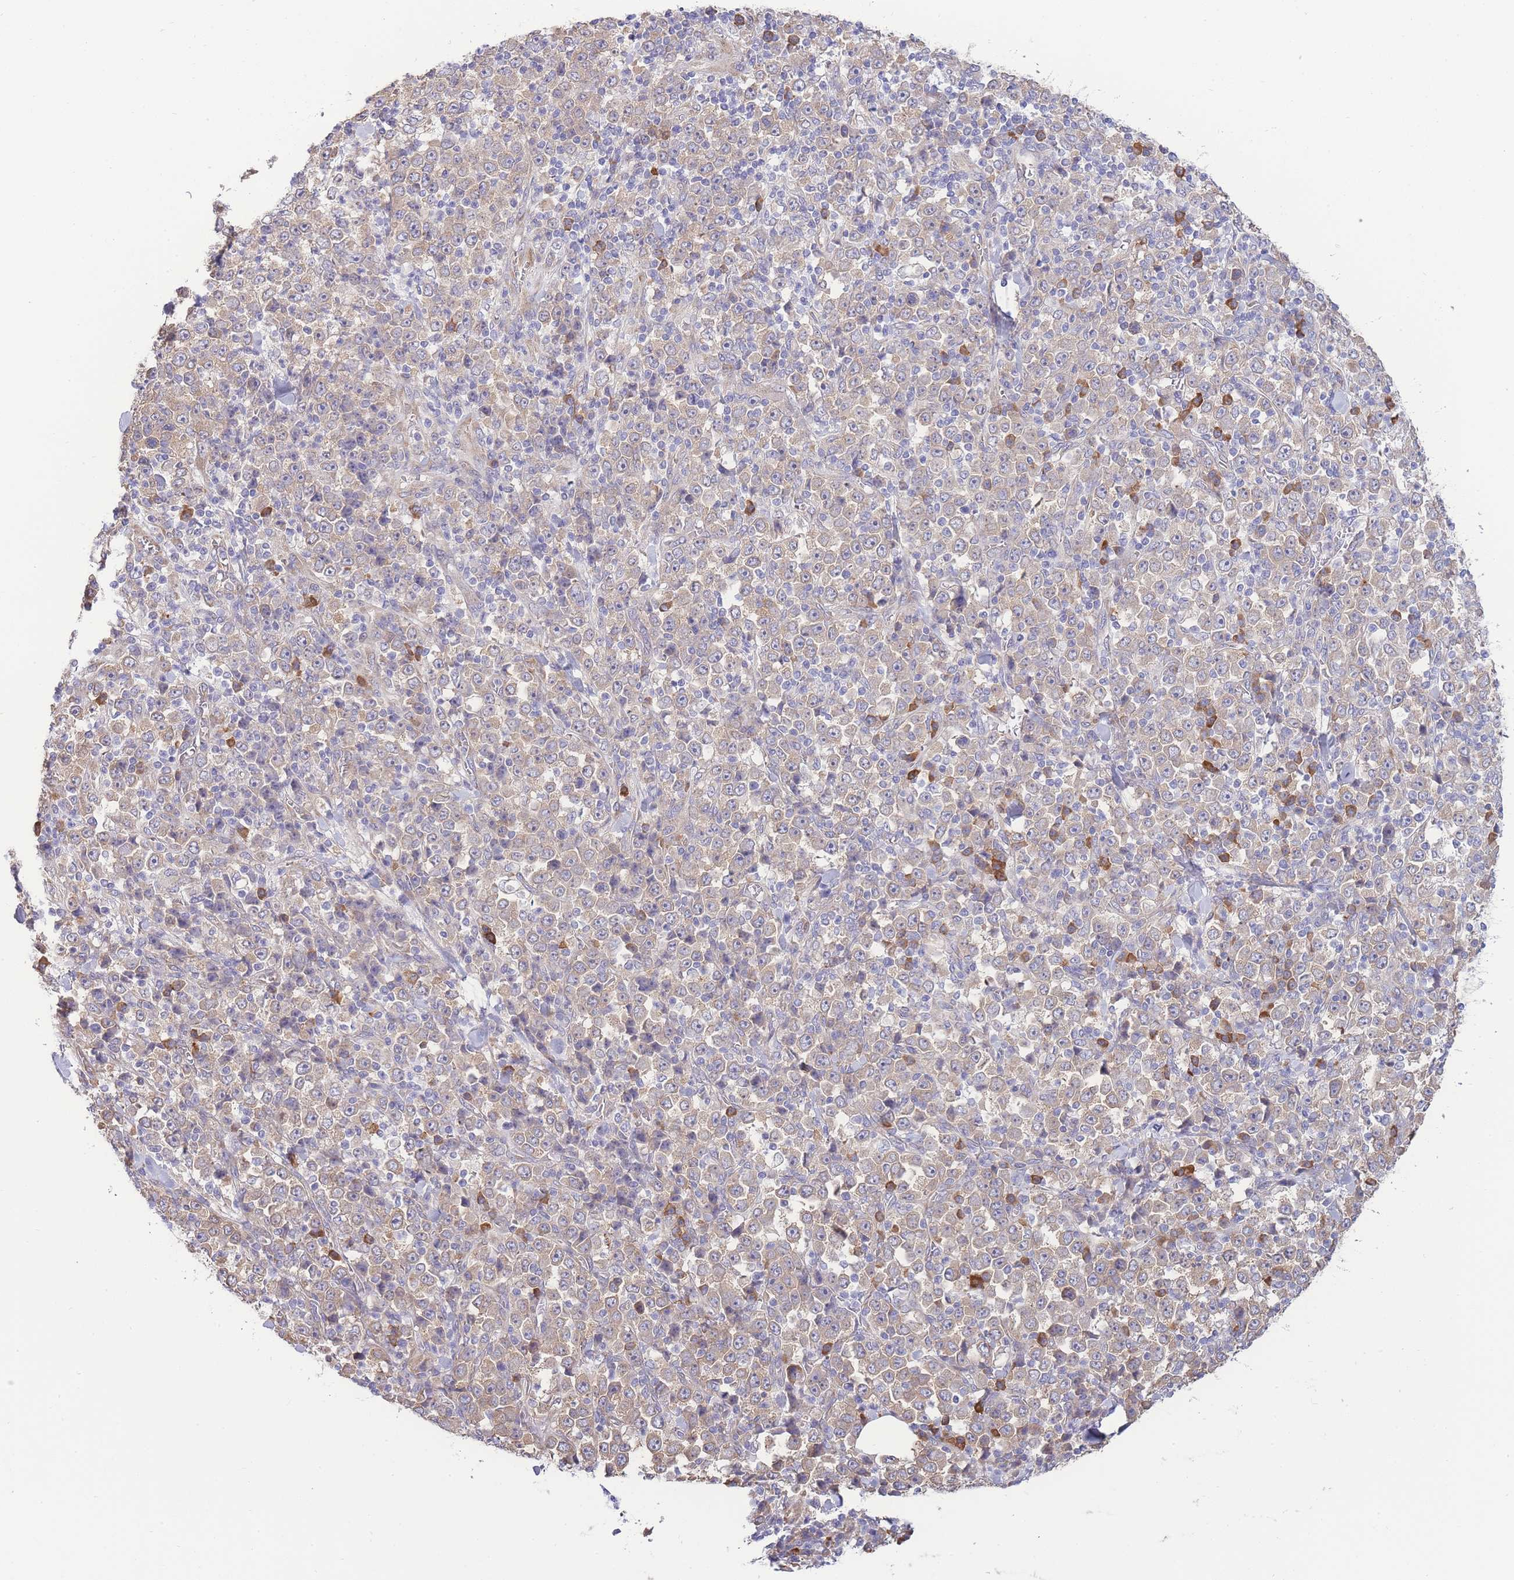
{"staining": {"intensity": "weak", "quantity": "<25%", "location": "cytoplasmic/membranous"}, "tissue": "stomach cancer", "cell_type": "Tumor cells", "image_type": "cancer", "snomed": [{"axis": "morphology", "description": "Normal tissue, NOS"}, {"axis": "morphology", "description": "Adenocarcinoma, NOS"}, {"axis": "topography", "description": "Stomach, upper"}, {"axis": "topography", "description": "Stomach"}], "caption": "This is an immunohistochemistry (IHC) image of human adenocarcinoma (stomach). There is no positivity in tumor cells.", "gene": "BEX1", "patient": {"sex": "male", "age": 59}}